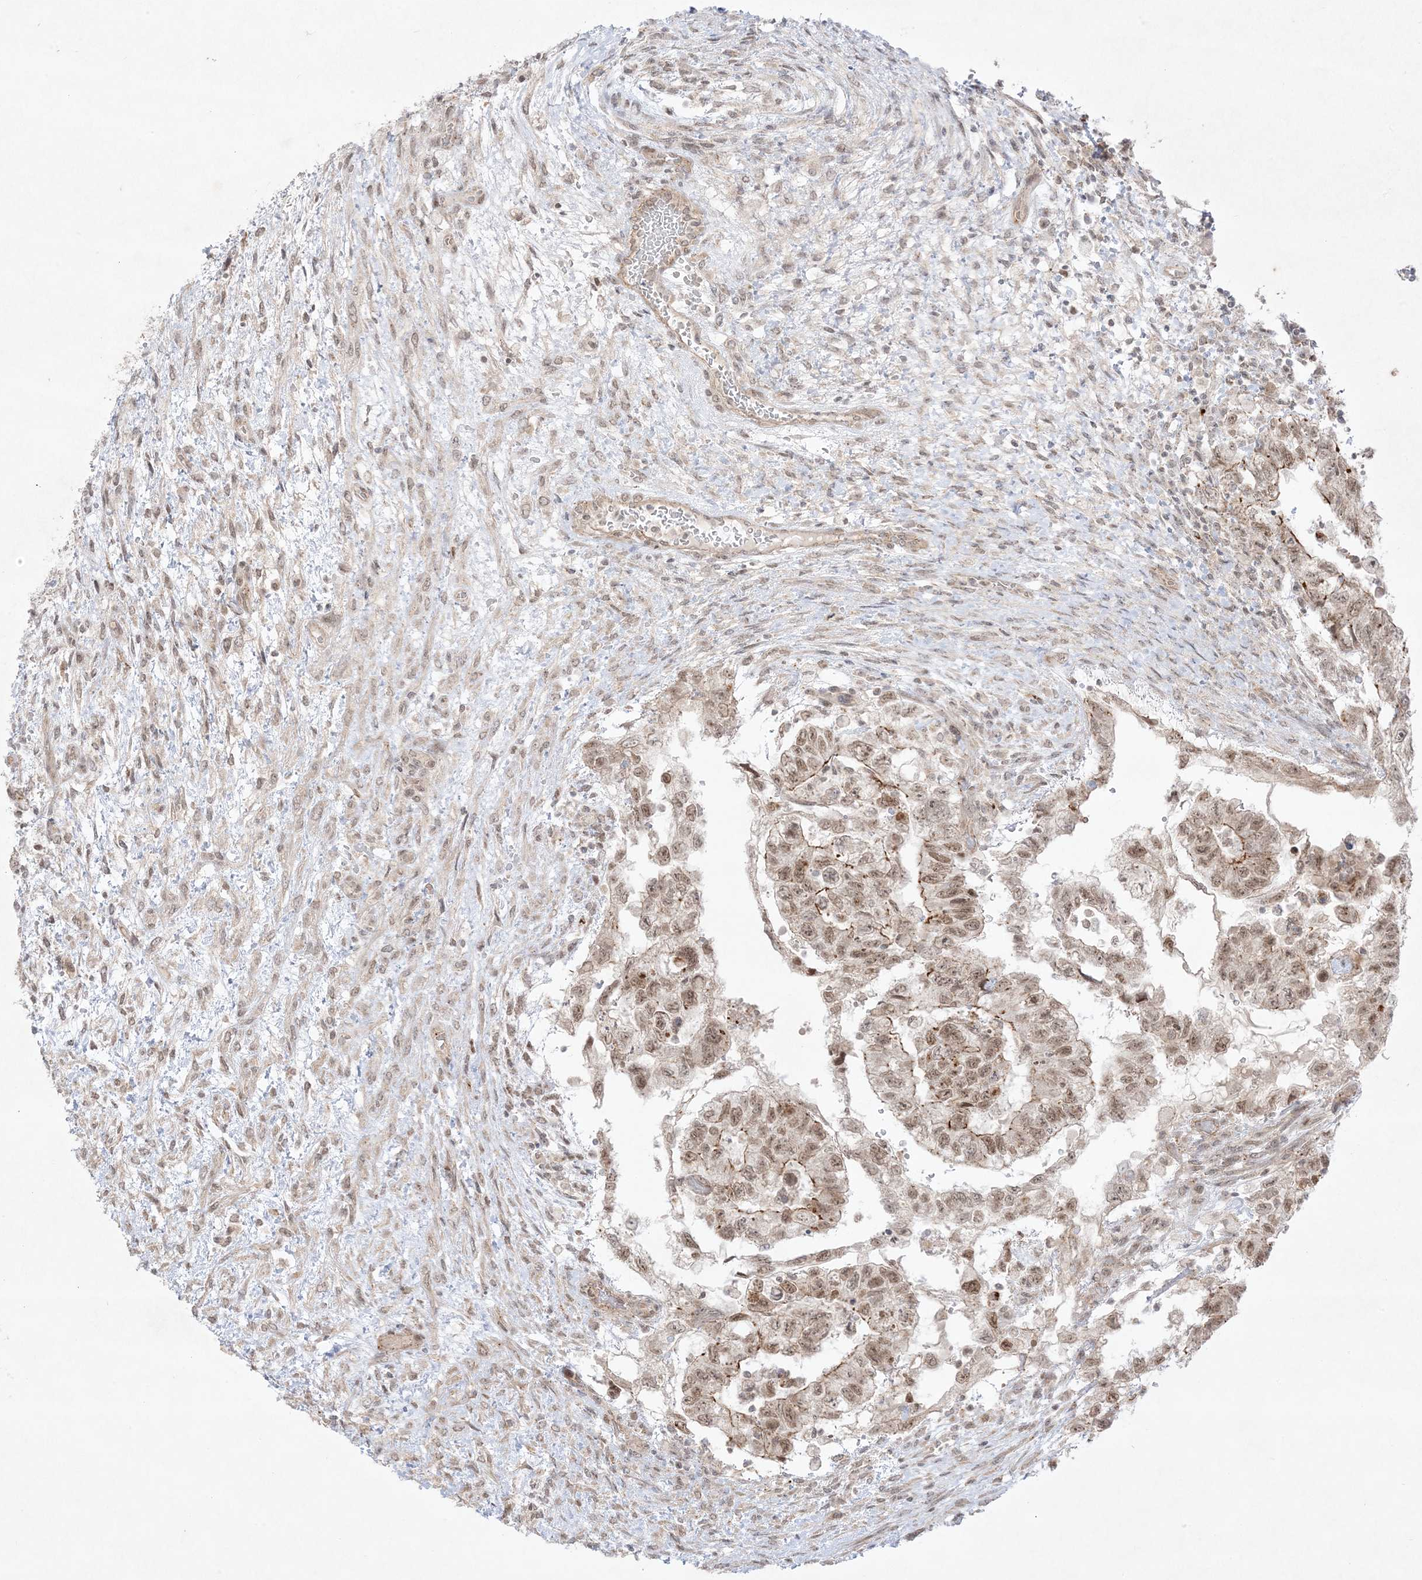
{"staining": {"intensity": "moderate", "quantity": ">75%", "location": "cytoplasmic/membranous,nuclear"}, "tissue": "testis cancer", "cell_type": "Tumor cells", "image_type": "cancer", "snomed": [{"axis": "morphology", "description": "Carcinoma, Embryonal, NOS"}, {"axis": "topography", "description": "Testis"}], "caption": "Protein expression analysis of human testis cancer (embryonal carcinoma) reveals moderate cytoplasmic/membranous and nuclear expression in about >75% of tumor cells.", "gene": "PTK6", "patient": {"sex": "male", "age": 36}}